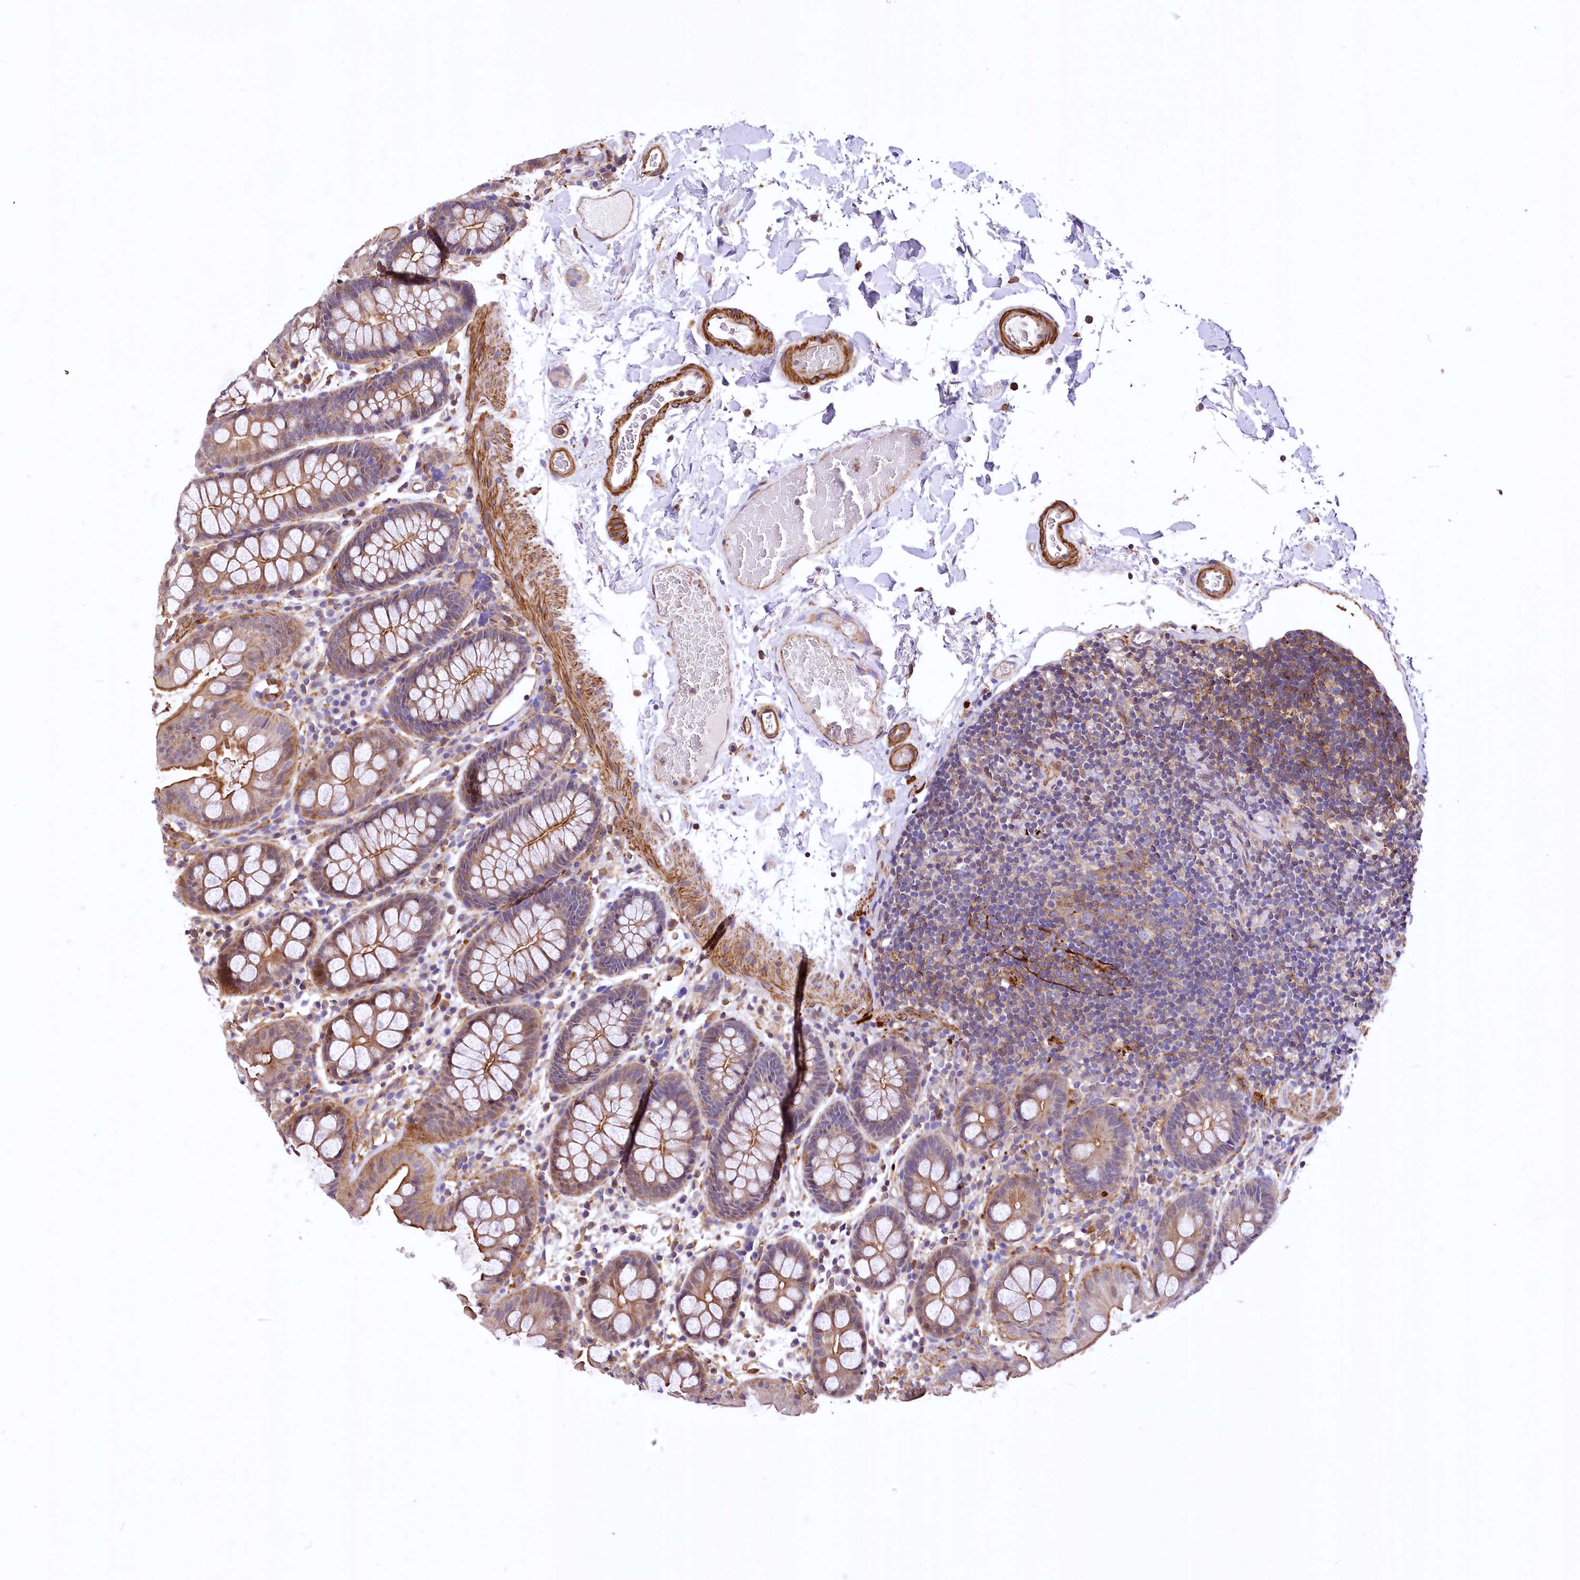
{"staining": {"intensity": "moderate", "quantity": ">75%", "location": "cytoplasmic/membranous"}, "tissue": "colon", "cell_type": "Endothelial cells", "image_type": "normal", "snomed": [{"axis": "morphology", "description": "Normal tissue, NOS"}, {"axis": "topography", "description": "Colon"}], "caption": "Moderate cytoplasmic/membranous staining for a protein is appreciated in approximately >75% of endothelial cells of unremarkable colon using immunohistochemistry.", "gene": "DPP3", "patient": {"sex": "male", "age": 75}}